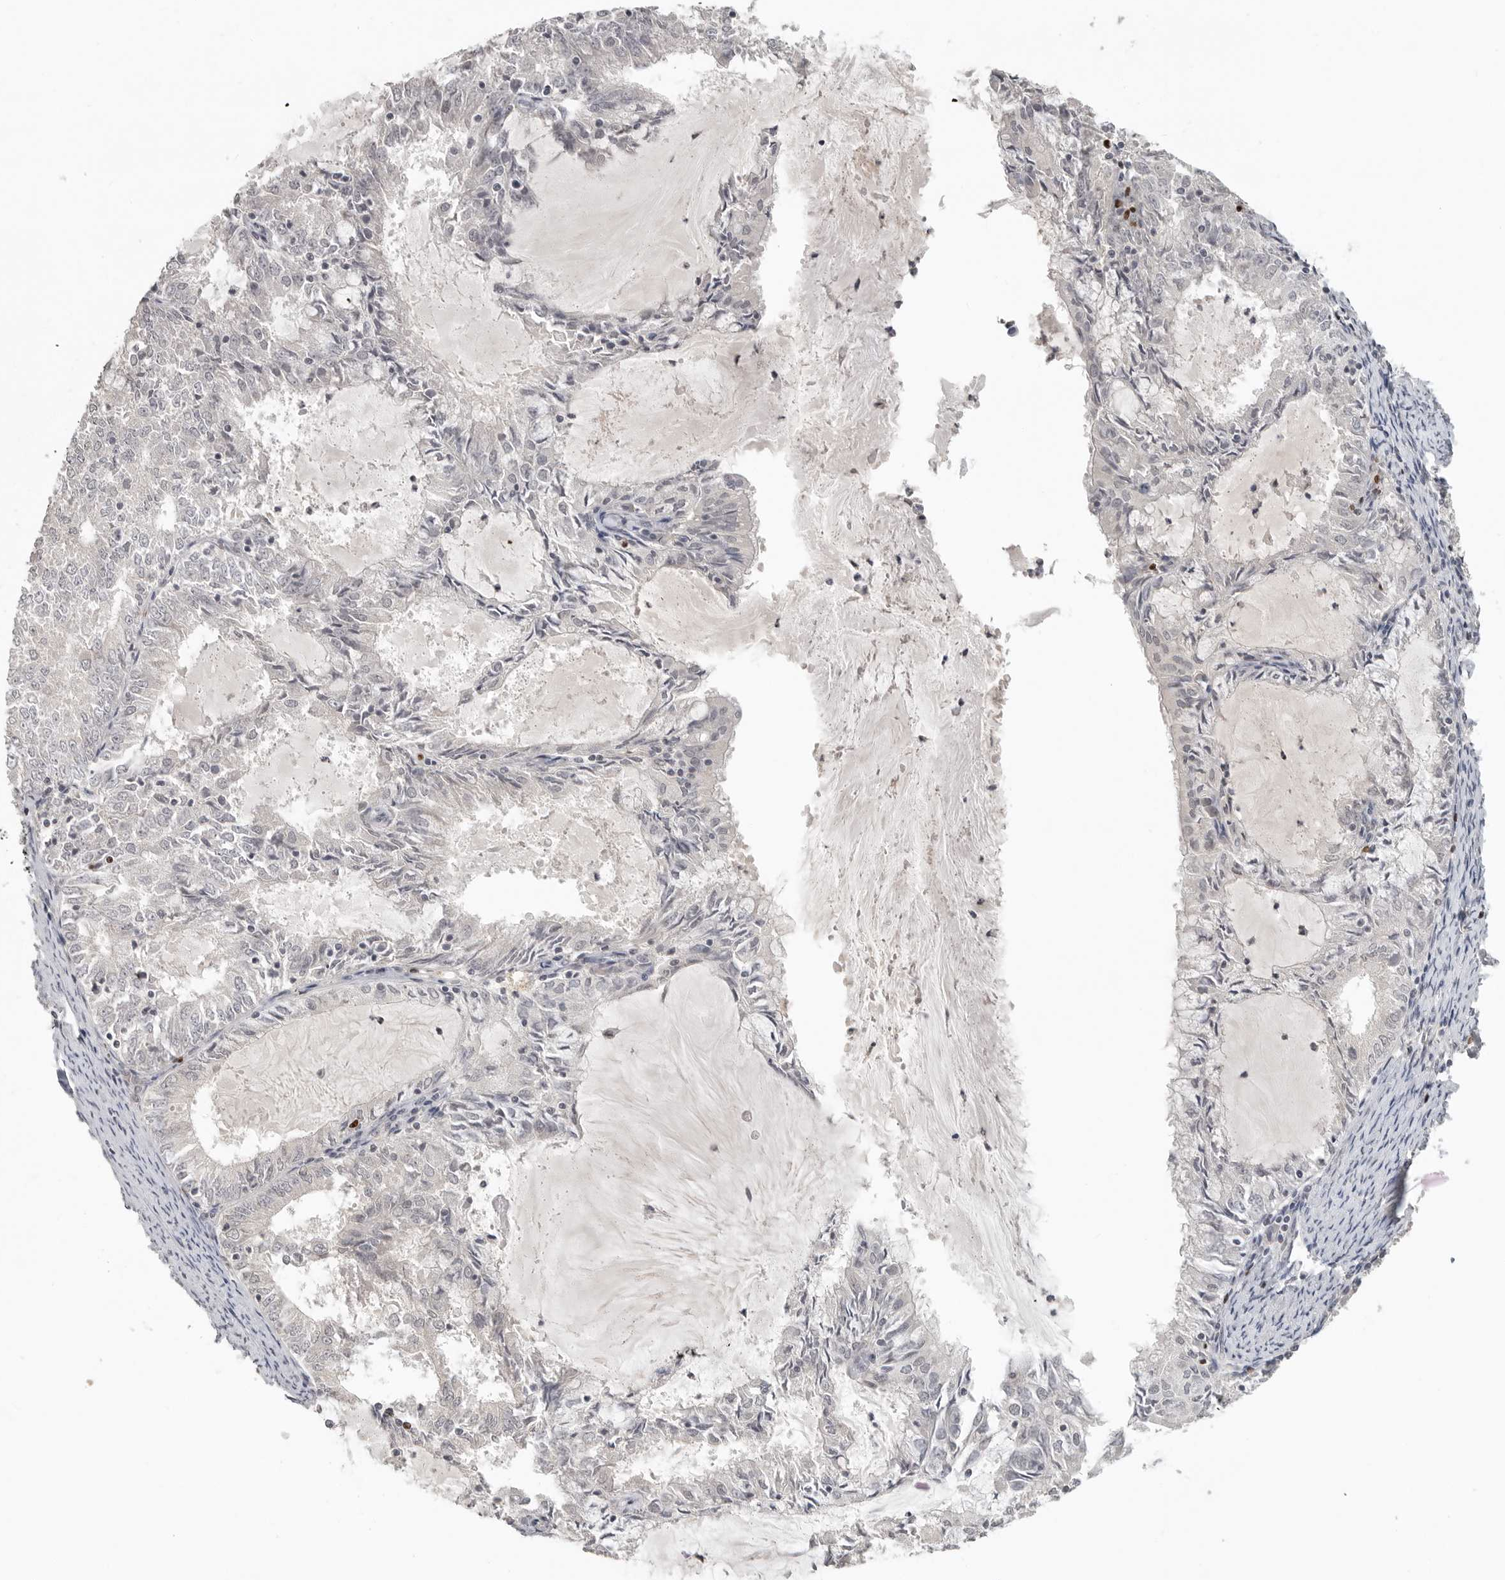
{"staining": {"intensity": "negative", "quantity": "none", "location": "none"}, "tissue": "endometrial cancer", "cell_type": "Tumor cells", "image_type": "cancer", "snomed": [{"axis": "morphology", "description": "Adenocarcinoma, NOS"}, {"axis": "topography", "description": "Endometrium"}], "caption": "DAB immunohistochemical staining of human endometrial cancer (adenocarcinoma) shows no significant expression in tumor cells. (DAB (3,3'-diaminobenzidine) immunohistochemistry visualized using brightfield microscopy, high magnification).", "gene": "FOXP3", "patient": {"sex": "female", "age": 57}}